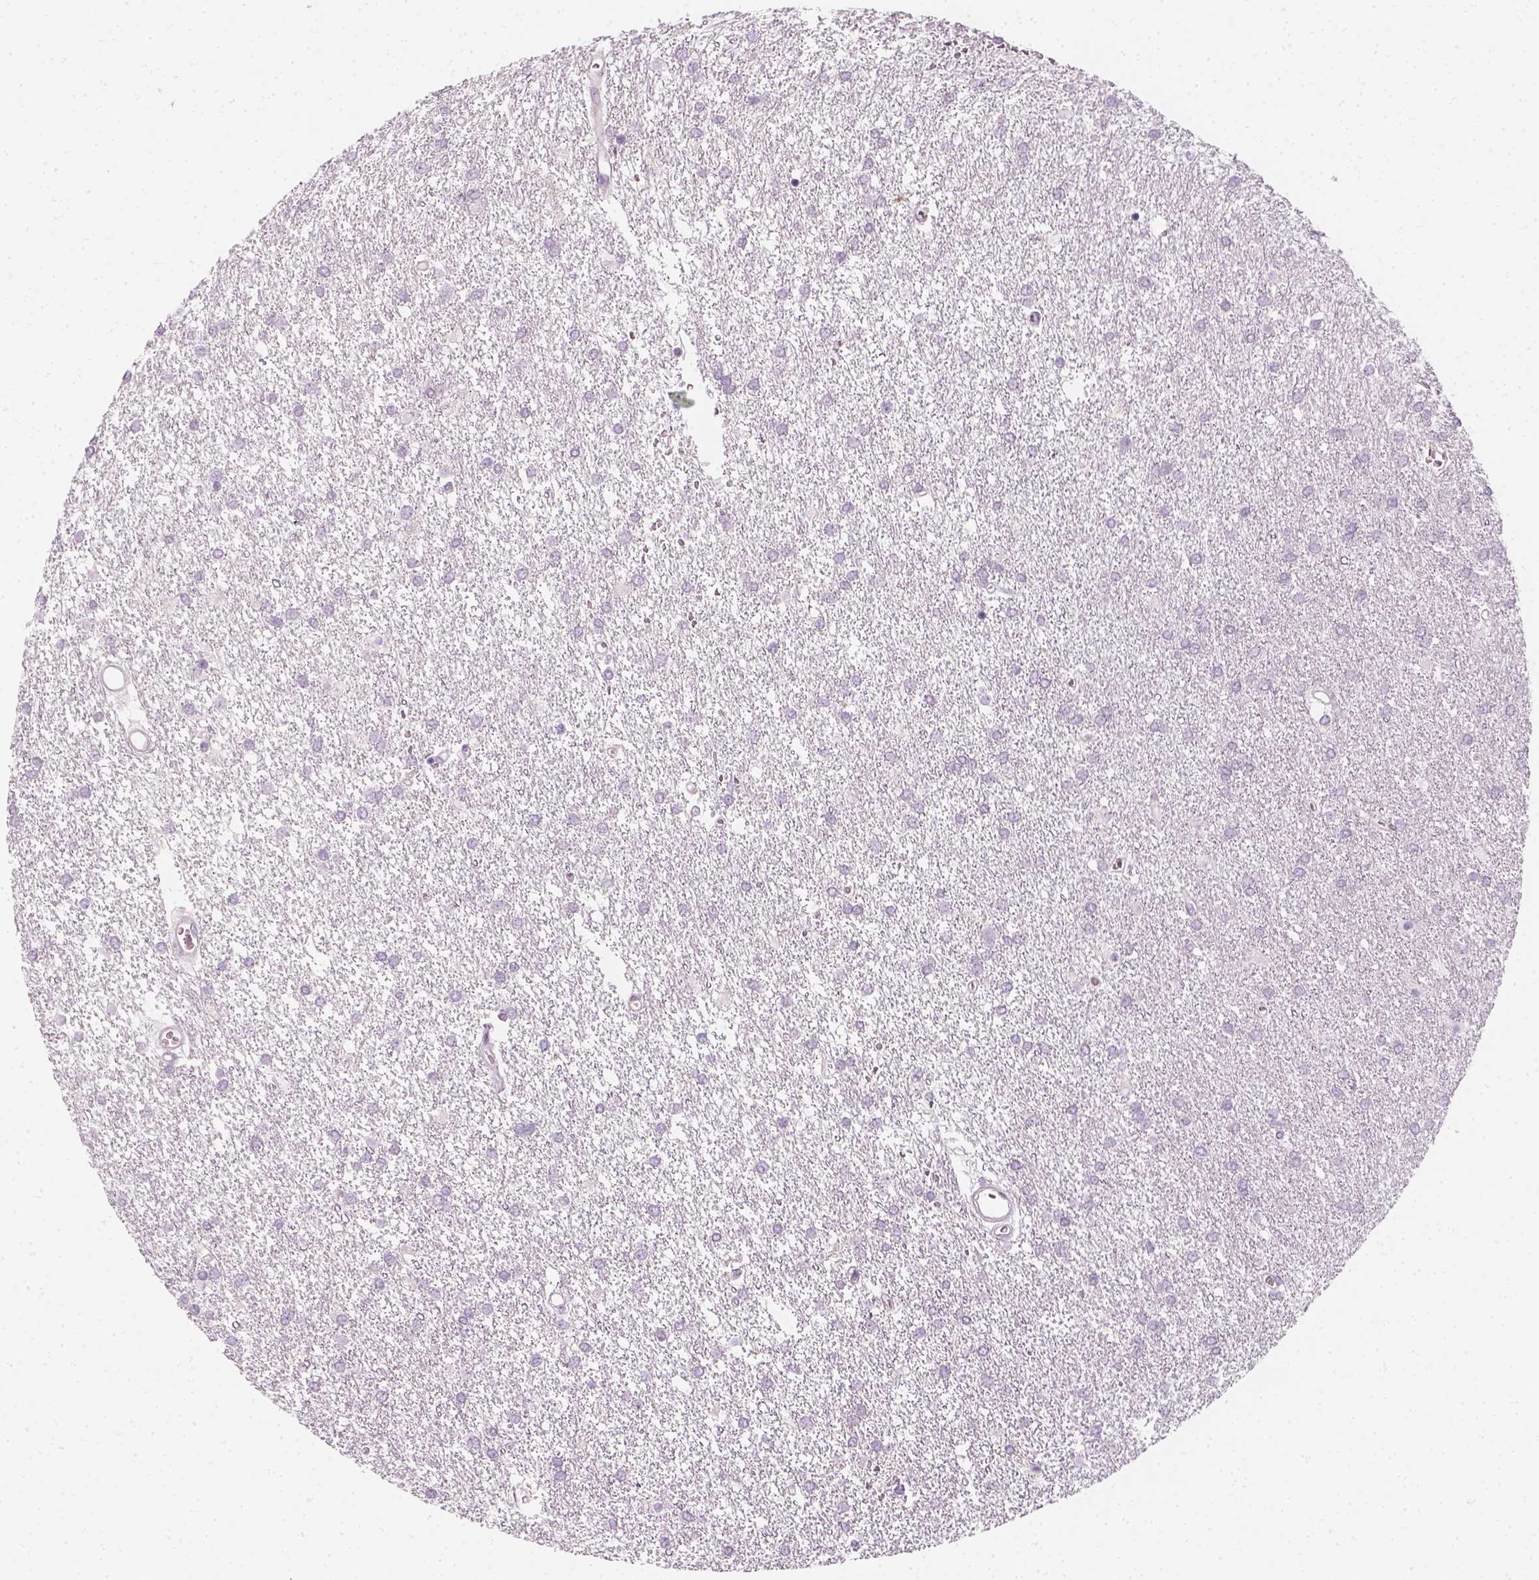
{"staining": {"intensity": "negative", "quantity": "none", "location": "none"}, "tissue": "glioma", "cell_type": "Tumor cells", "image_type": "cancer", "snomed": [{"axis": "morphology", "description": "Glioma, malignant, High grade"}, {"axis": "topography", "description": "Brain"}], "caption": "Image shows no protein positivity in tumor cells of high-grade glioma (malignant) tissue.", "gene": "PRAME", "patient": {"sex": "female", "age": 61}}